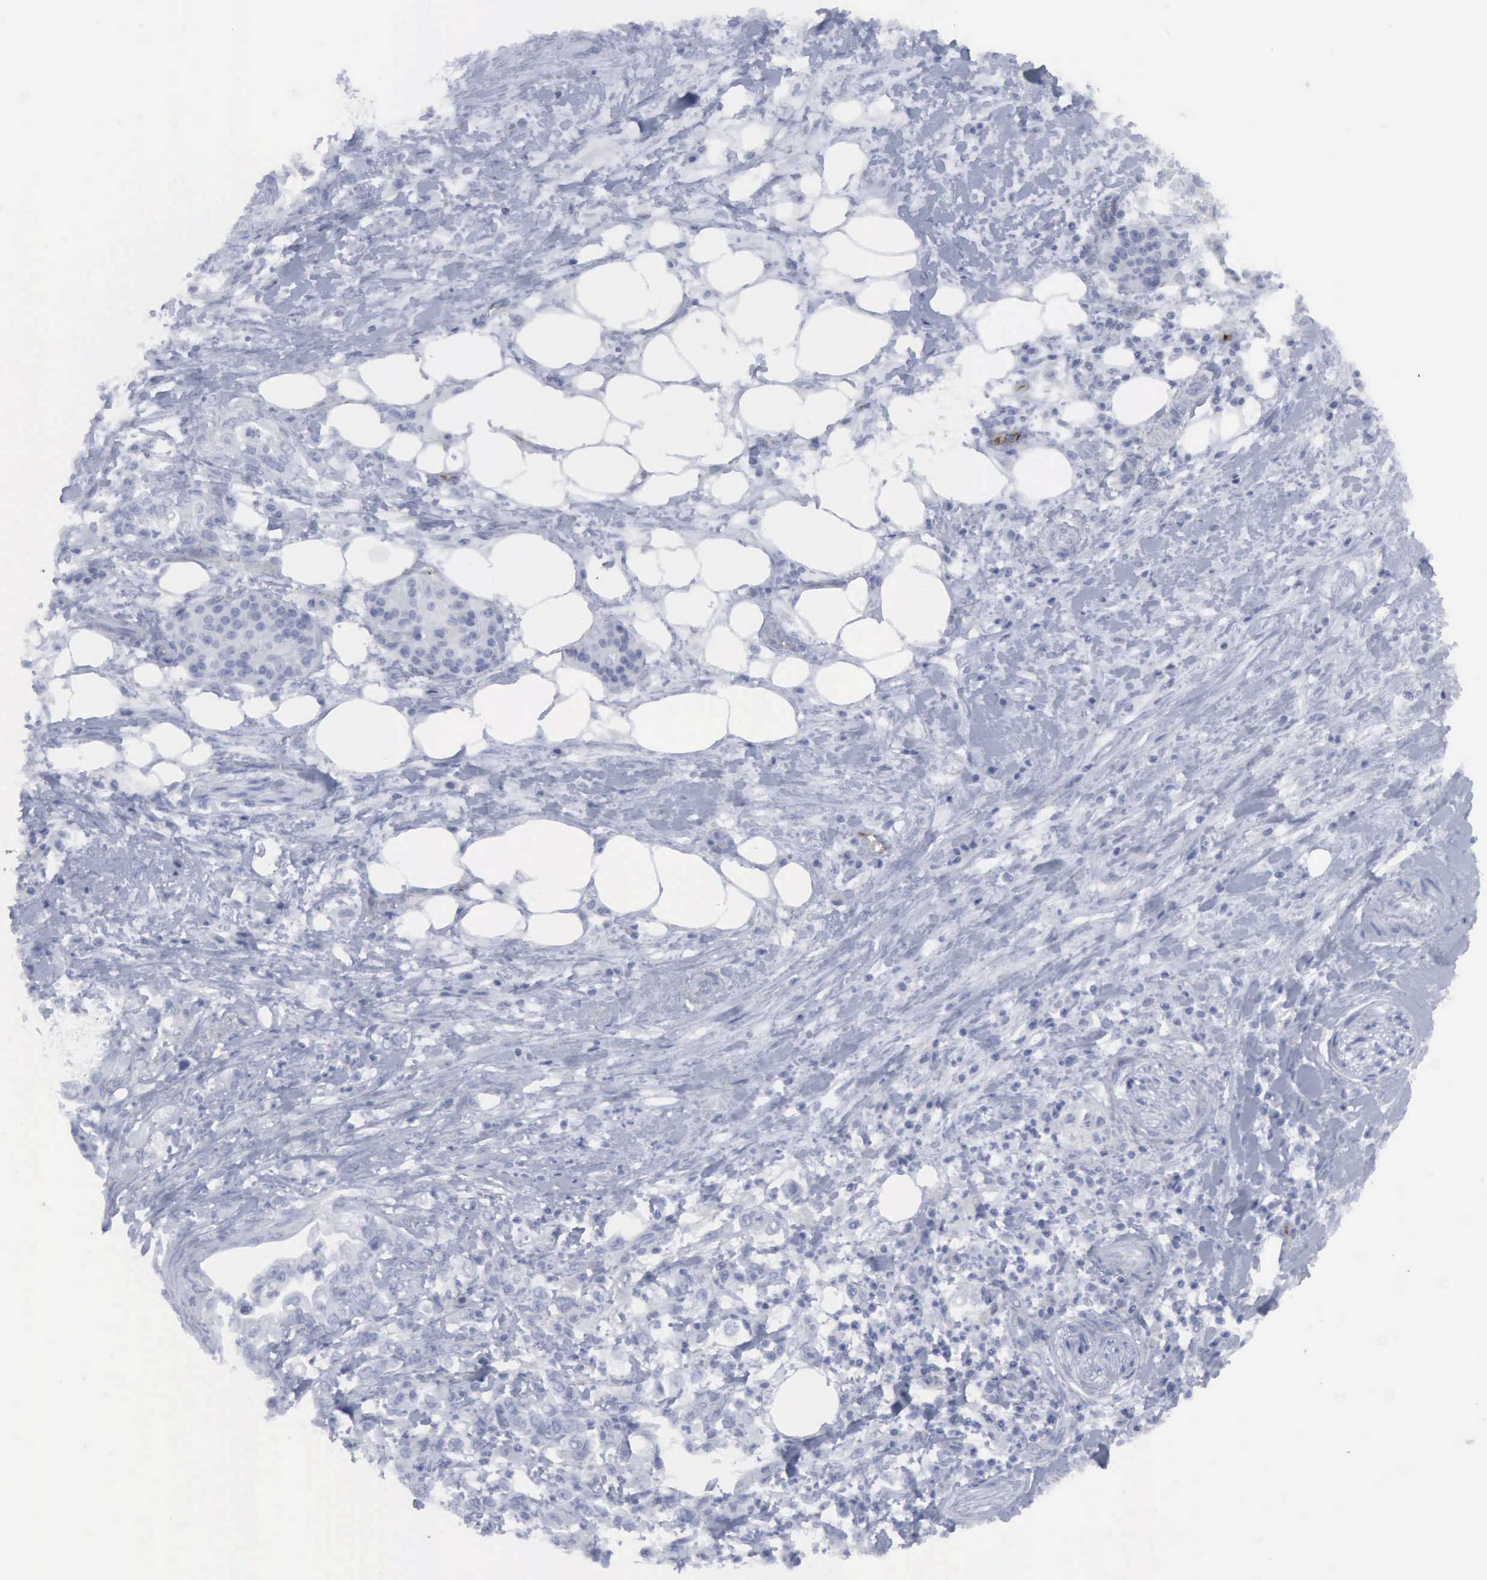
{"staining": {"intensity": "negative", "quantity": "none", "location": "none"}, "tissue": "pancreatic cancer", "cell_type": "Tumor cells", "image_type": "cancer", "snomed": [{"axis": "morphology", "description": "Adenocarcinoma, NOS"}, {"axis": "topography", "description": "Pancreas"}], "caption": "IHC of adenocarcinoma (pancreatic) reveals no staining in tumor cells. (DAB (3,3'-diaminobenzidine) immunohistochemistry (IHC), high magnification).", "gene": "VCAM1", "patient": {"sex": "female", "age": 66}}